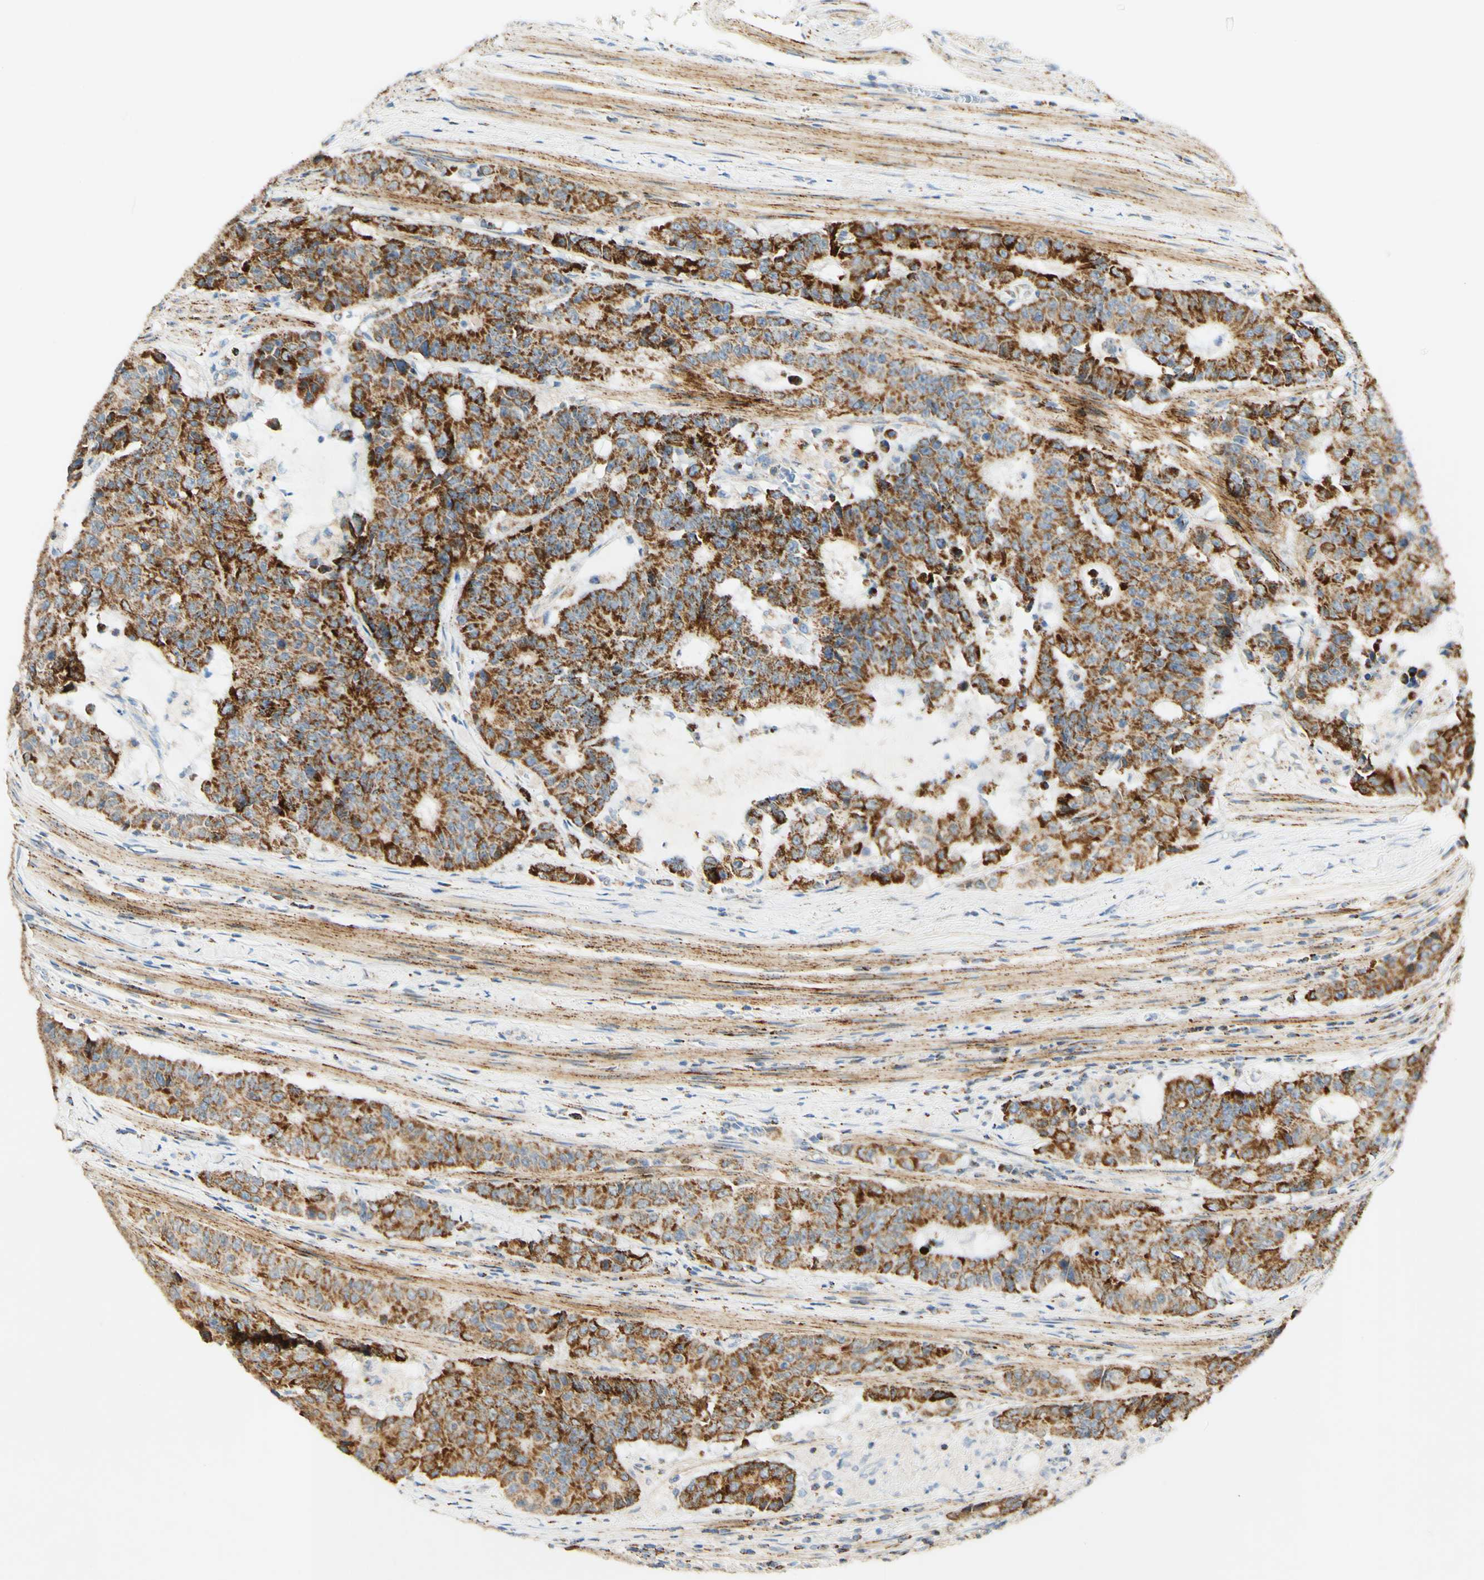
{"staining": {"intensity": "moderate", "quantity": ">75%", "location": "cytoplasmic/membranous"}, "tissue": "colorectal cancer", "cell_type": "Tumor cells", "image_type": "cancer", "snomed": [{"axis": "morphology", "description": "Adenocarcinoma, NOS"}, {"axis": "topography", "description": "Colon"}], "caption": "Immunohistochemical staining of human adenocarcinoma (colorectal) reveals medium levels of moderate cytoplasmic/membranous protein staining in approximately >75% of tumor cells.", "gene": "OXCT1", "patient": {"sex": "female", "age": 86}}